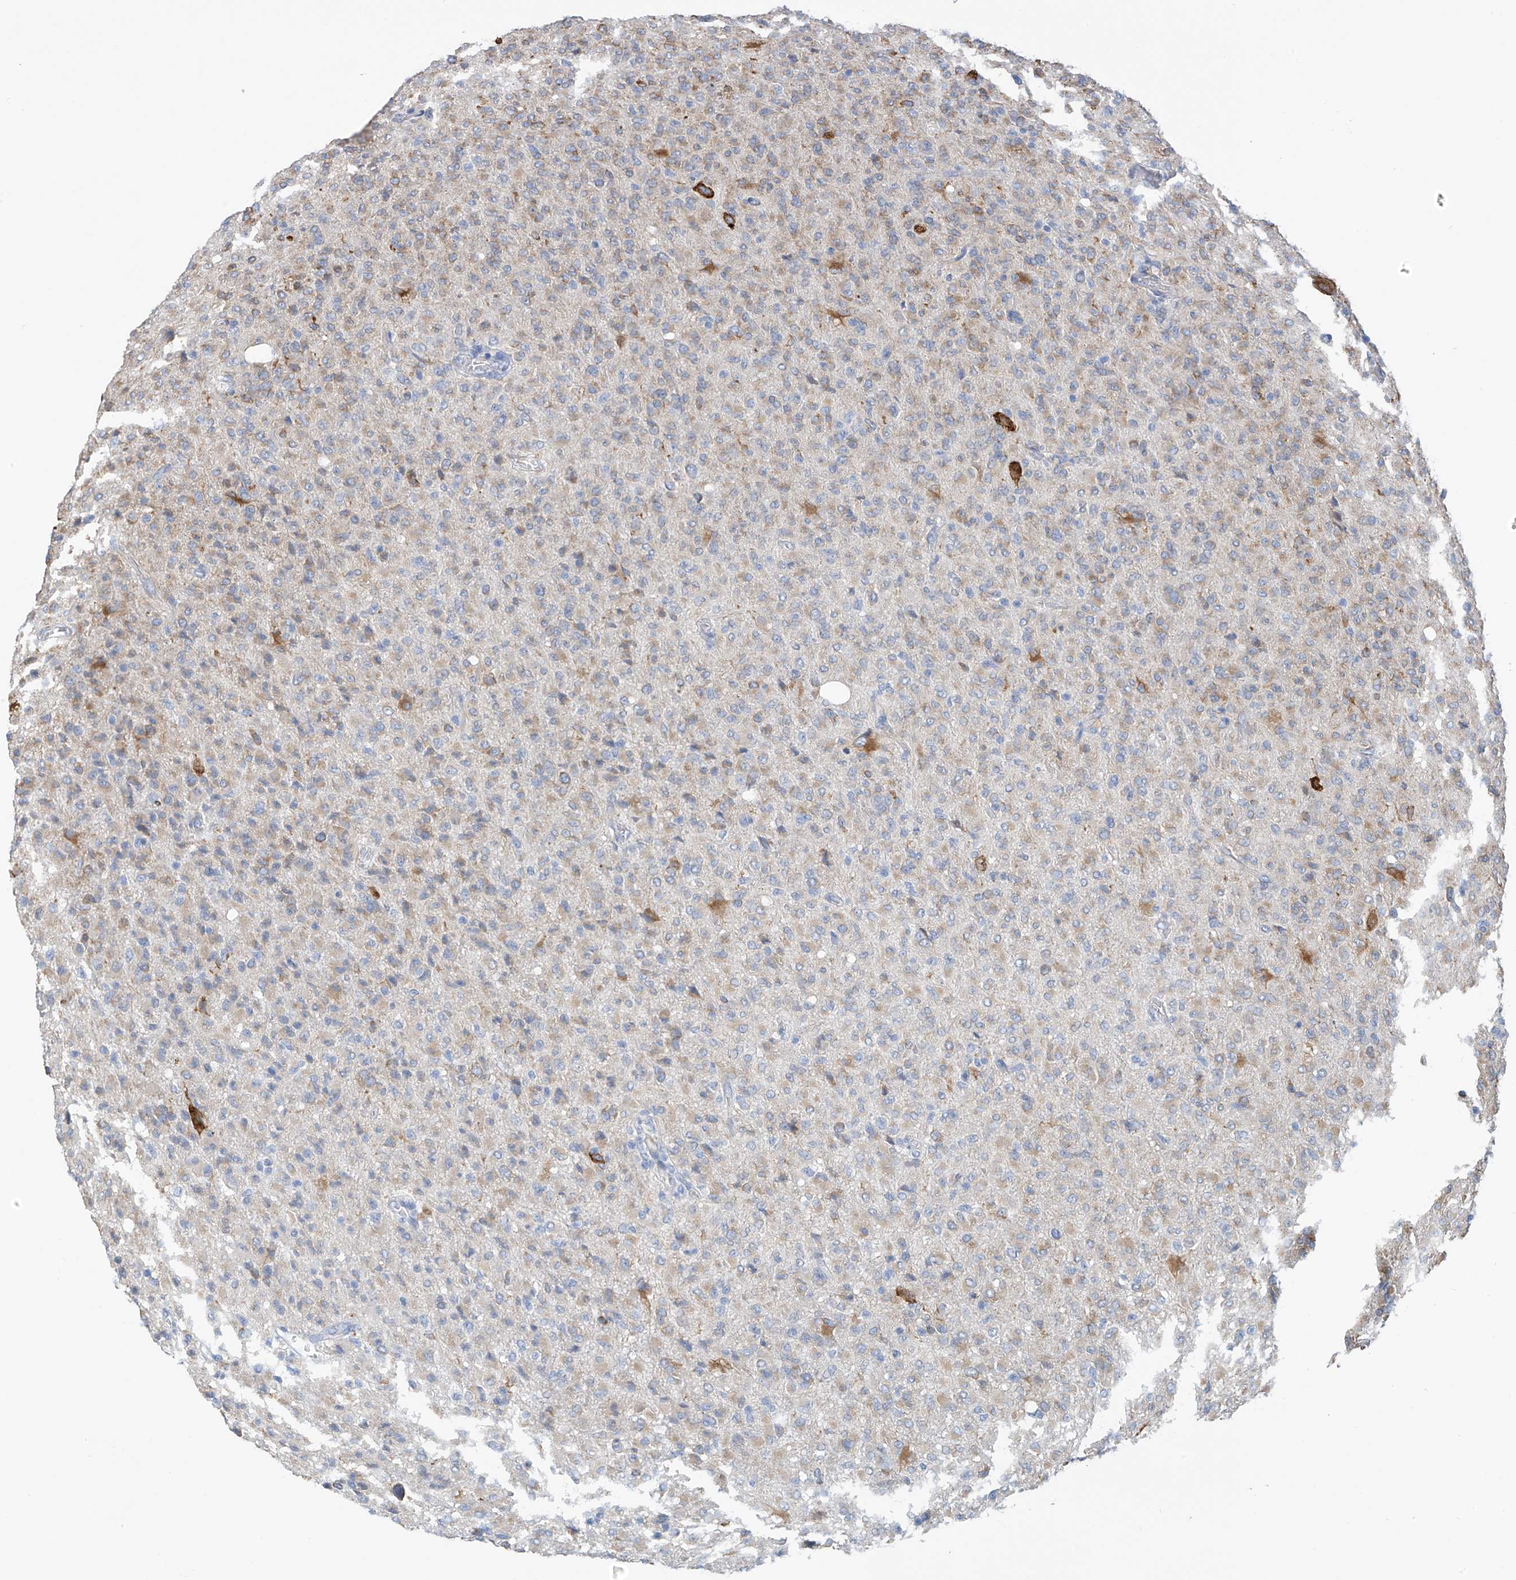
{"staining": {"intensity": "weak", "quantity": "<25%", "location": "cytoplasmic/membranous"}, "tissue": "glioma", "cell_type": "Tumor cells", "image_type": "cancer", "snomed": [{"axis": "morphology", "description": "Glioma, malignant, High grade"}, {"axis": "topography", "description": "Brain"}], "caption": "High magnification brightfield microscopy of glioma stained with DAB (brown) and counterstained with hematoxylin (blue): tumor cells show no significant positivity.", "gene": "RCN2", "patient": {"sex": "female", "age": 57}}